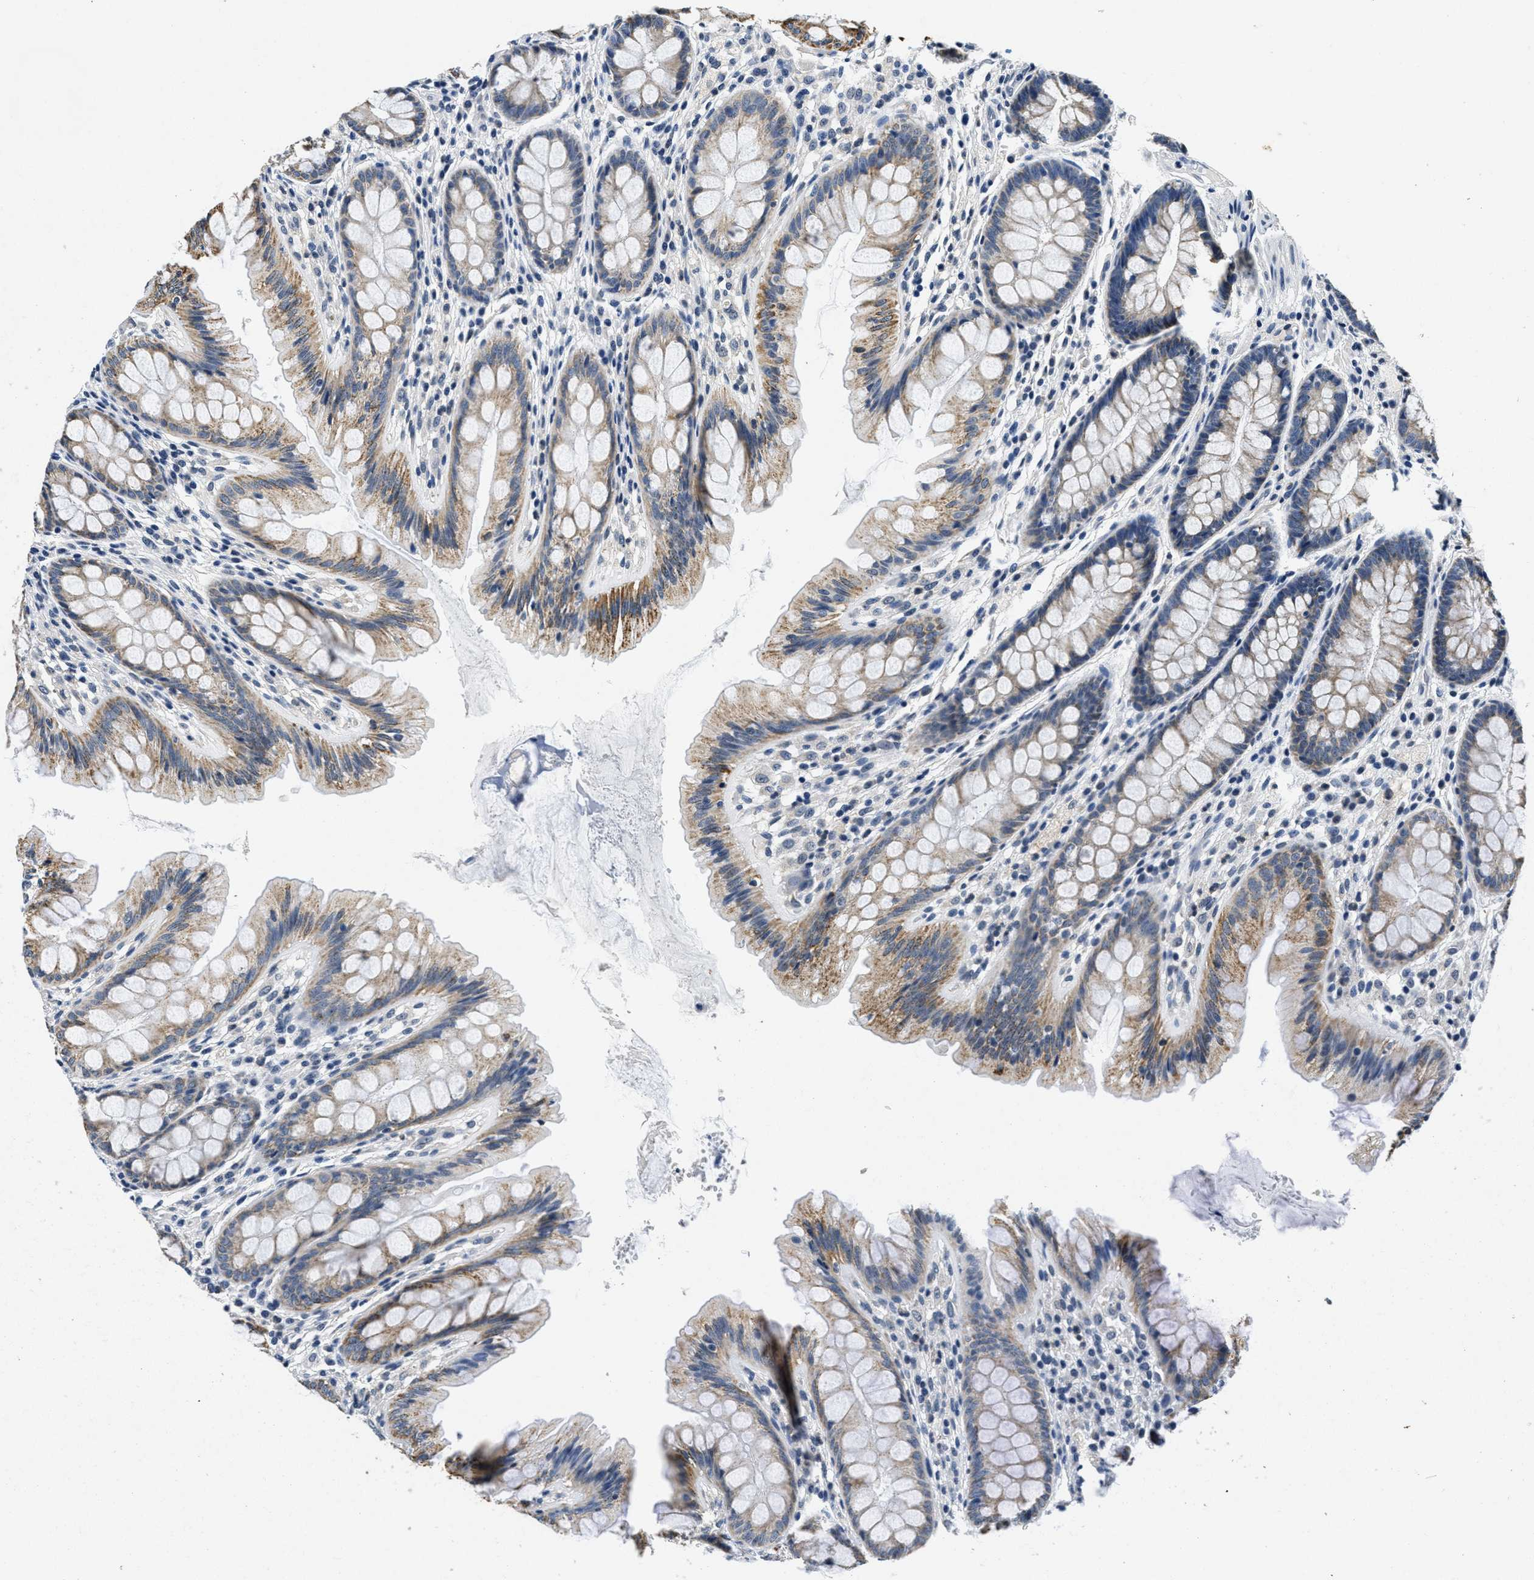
{"staining": {"intensity": "negative", "quantity": "none", "location": "none"}, "tissue": "colon", "cell_type": "Endothelial cells", "image_type": "normal", "snomed": [{"axis": "morphology", "description": "Normal tissue, NOS"}, {"axis": "topography", "description": "Colon"}], "caption": "Endothelial cells are negative for protein expression in benign human colon. (DAB IHC, high magnification).", "gene": "HS3ST2", "patient": {"sex": "female", "age": 56}}